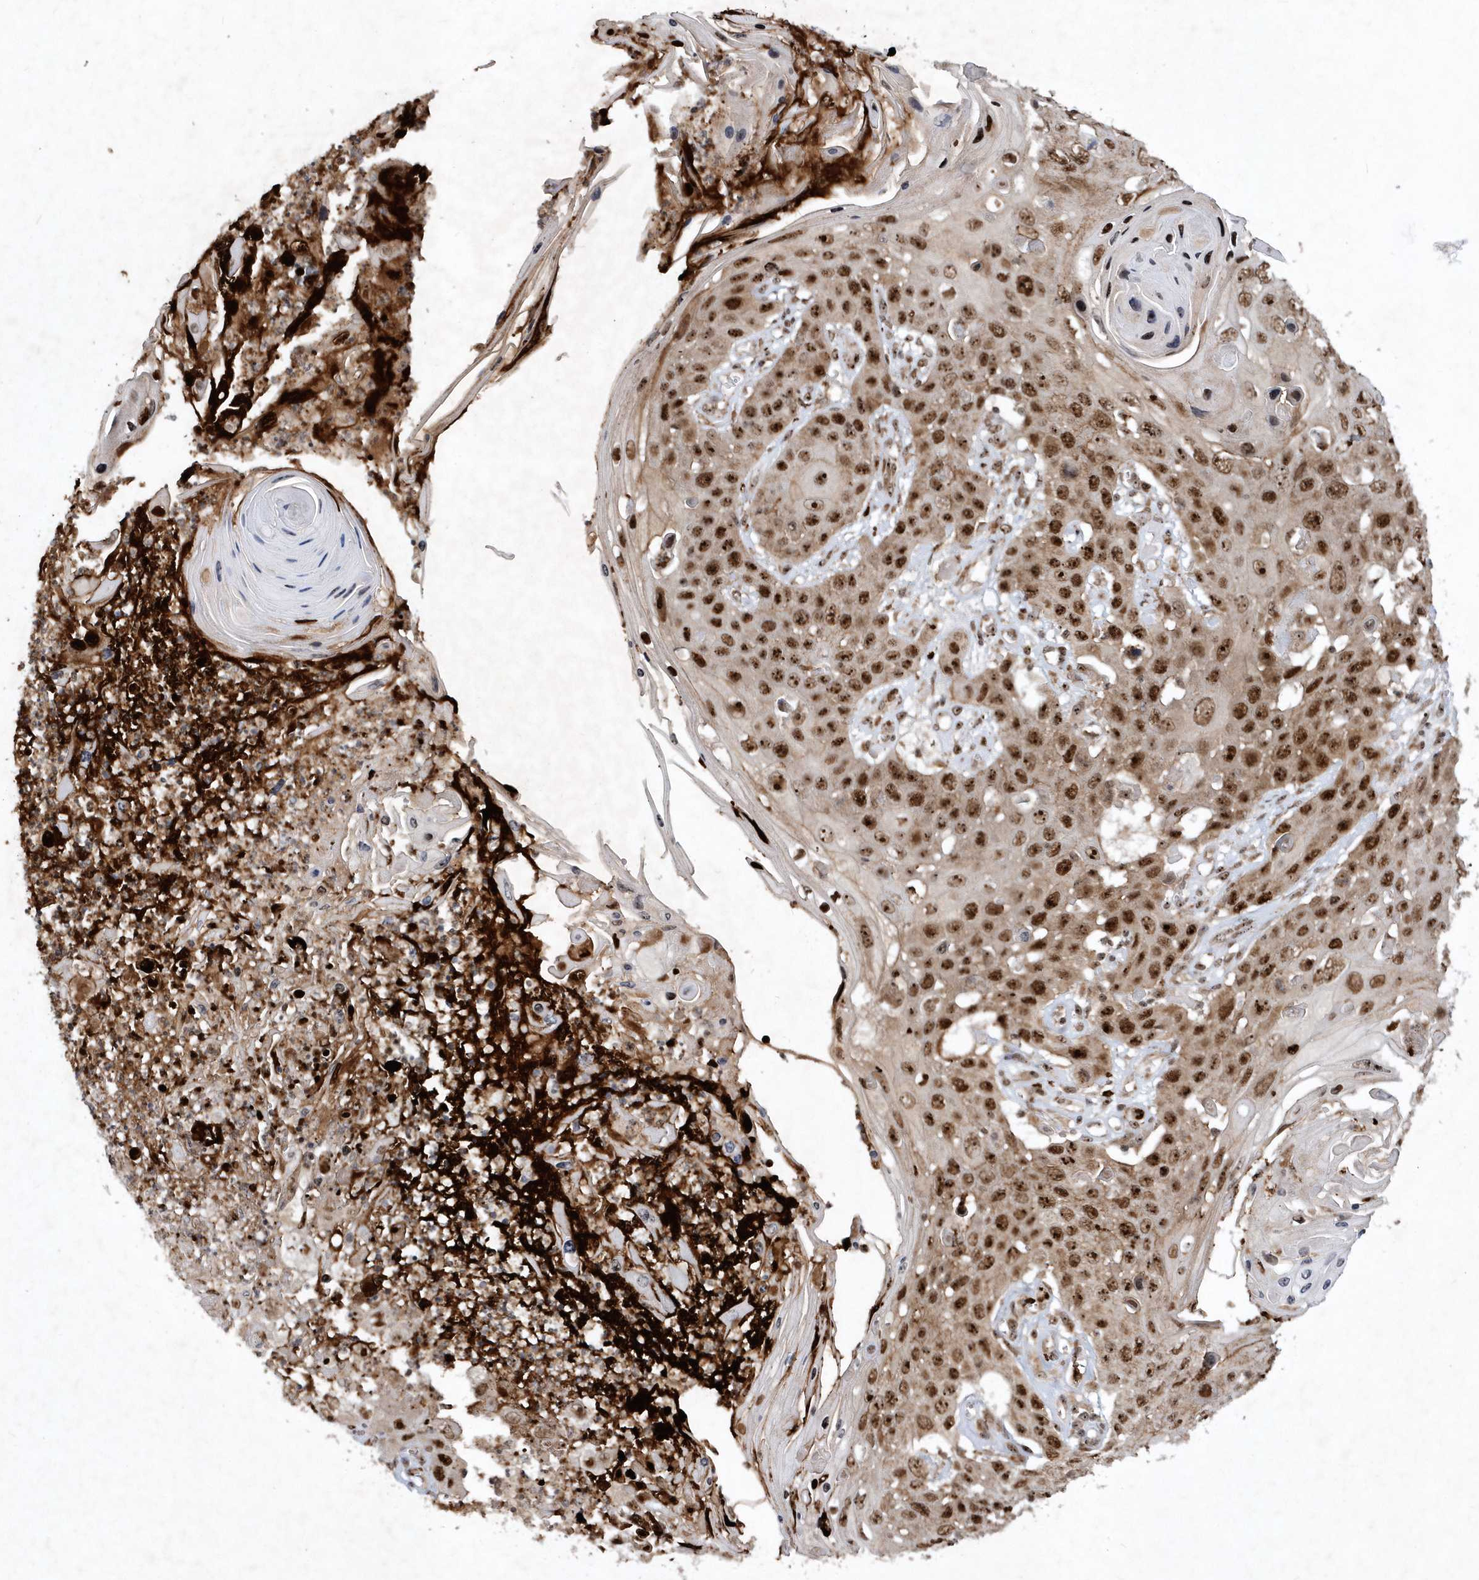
{"staining": {"intensity": "strong", "quantity": ">75%", "location": "cytoplasmic/membranous,nuclear"}, "tissue": "skin cancer", "cell_type": "Tumor cells", "image_type": "cancer", "snomed": [{"axis": "morphology", "description": "Squamous cell carcinoma, NOS"}, {"axis": "topography", "description": "Skin"}], "caption": "Squamous cell carcinoma (skin) was stained to show a protein in brown. There is high levels of strong cytoplasmic/membranous and nuclear positivity in about >75% of tumor cells.", "gene": "SOWAHB", "patient": {"sex": "male", "age": 55}}